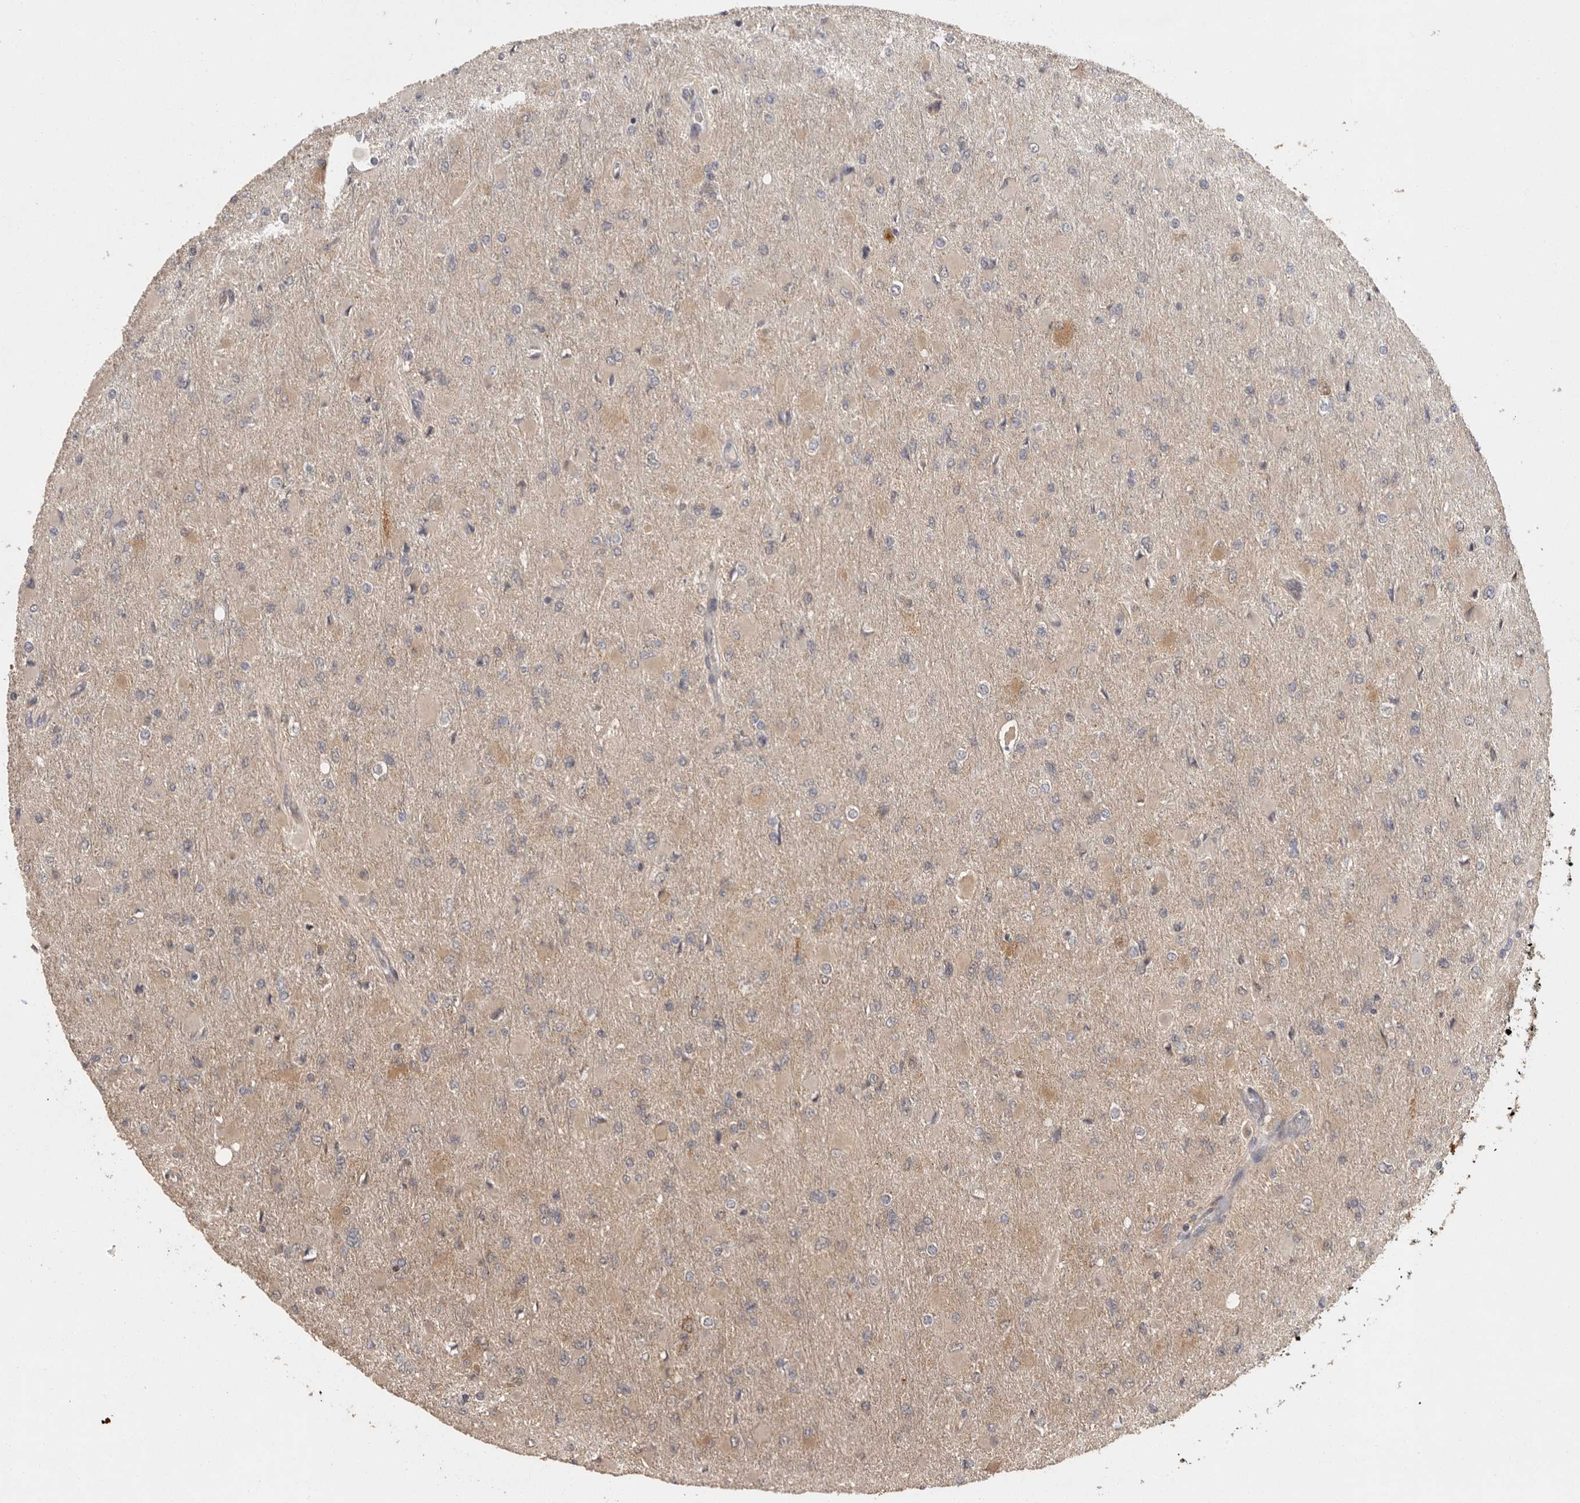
{"staining": {"intensity": "weak", "quantity": "25%-75%", "location": "cytoplasmic/membranous"}, "tissue": "glioma", "cell_type": "Tumor cells", "image_type": "cancer", "snomed": [{"axis": "morphology", "description": "Glioma, malignant, High grade"}, {"axis": "topography", "description": "Cerebral cortex"}], "caption": "The micrograph displays immunohistochemical staining of malignant glioma (high-grade). There is weak cytoplasmic/membranous expression is seen in approximately 25%-75% of tumor cells.", "gene": "BAIAP2", "patient": {"sex": "female", "age": 36}}